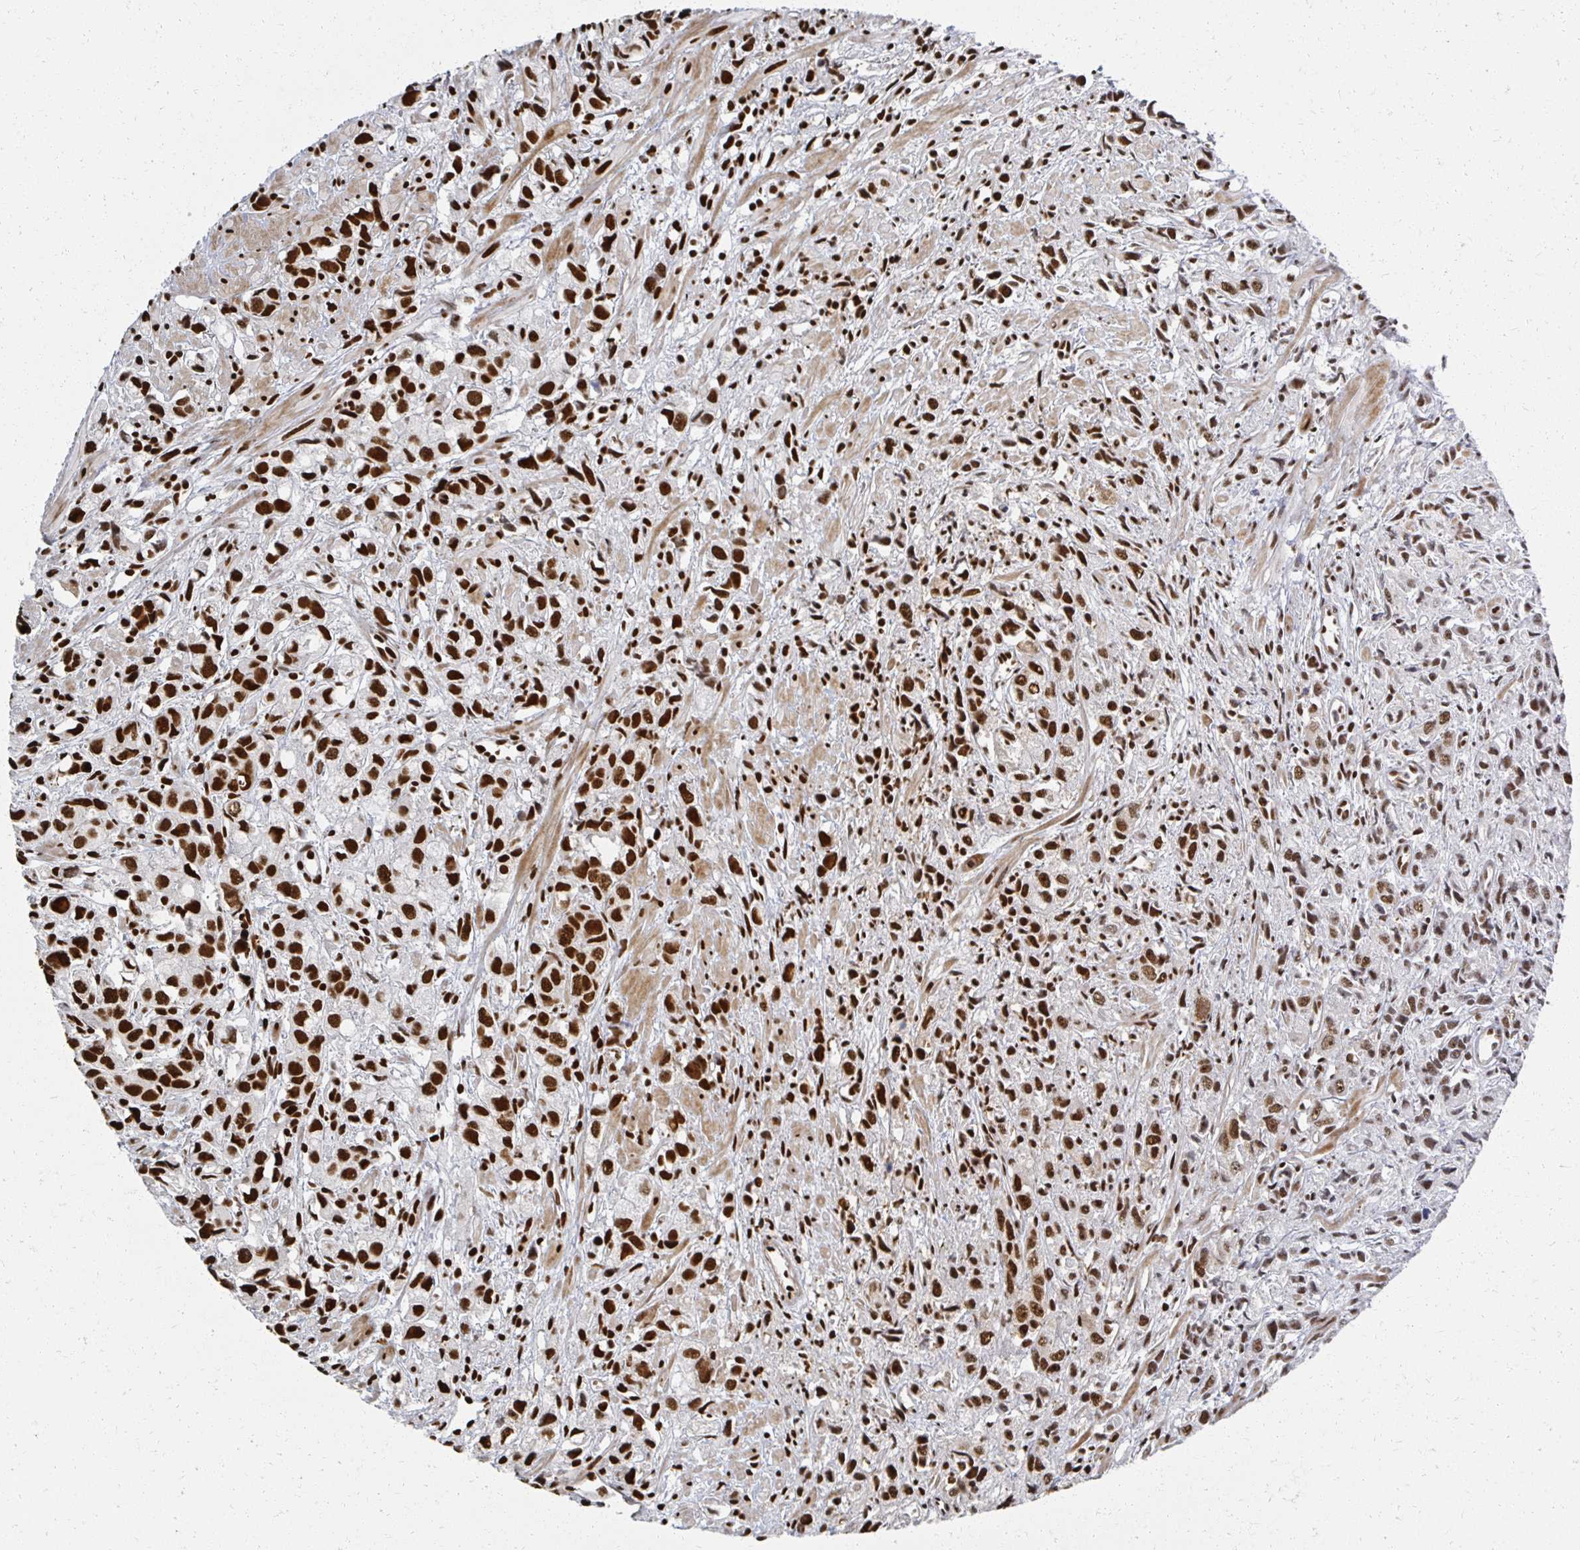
{"staining": {"intensity": "moderate", "quantity": ">75%", "location": "nuclear"}, "tissue": "prostate cancer", "cell_type": "Tumor cells", "image_type": "cancer", "snomed": [{"axis": "morphology", "description": "Adenocarcinoma, High grade"}, {"axis": "topography", "description": "Prostate"}], "caption": "Tumor cells display moderate nuclear staining in approximately >75% of cells in prostate cancer (adenocarcinoma (high-grade)).", "gene": "RBBP7", "patient": {"sex": "male", "age": 58}}